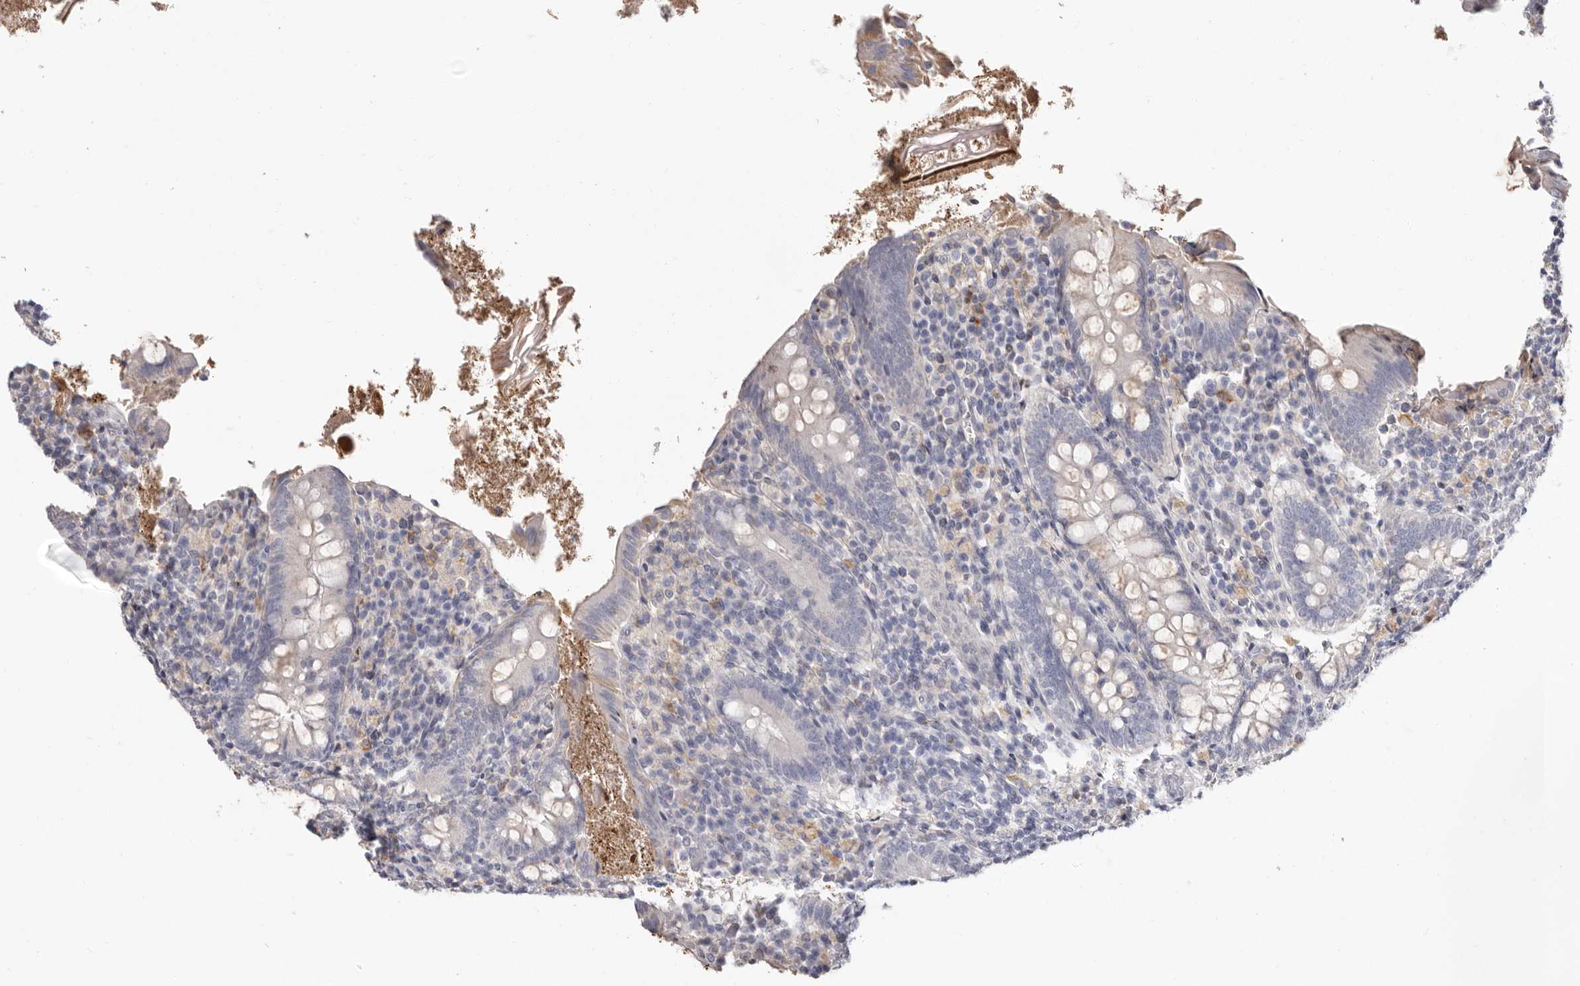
{"staining": {"intensity": "negative", "quantity": "none", "location": "none"}, "tissue": "appendix", "cell_type": "Glandular cells", "image_type": "normal", "snomed": [{"axis": "morphology", "description": "Normal tissue, NOS"}, {"axis": "topography", "description": "Appendix"}], "caption": "High power microscopy micrograph of an immunohistochemistry image of benign appendix, revealing no significant positivity in glandular cells.", "gene": "LMLN", "patient": {"sex": "female", "age": 17}}